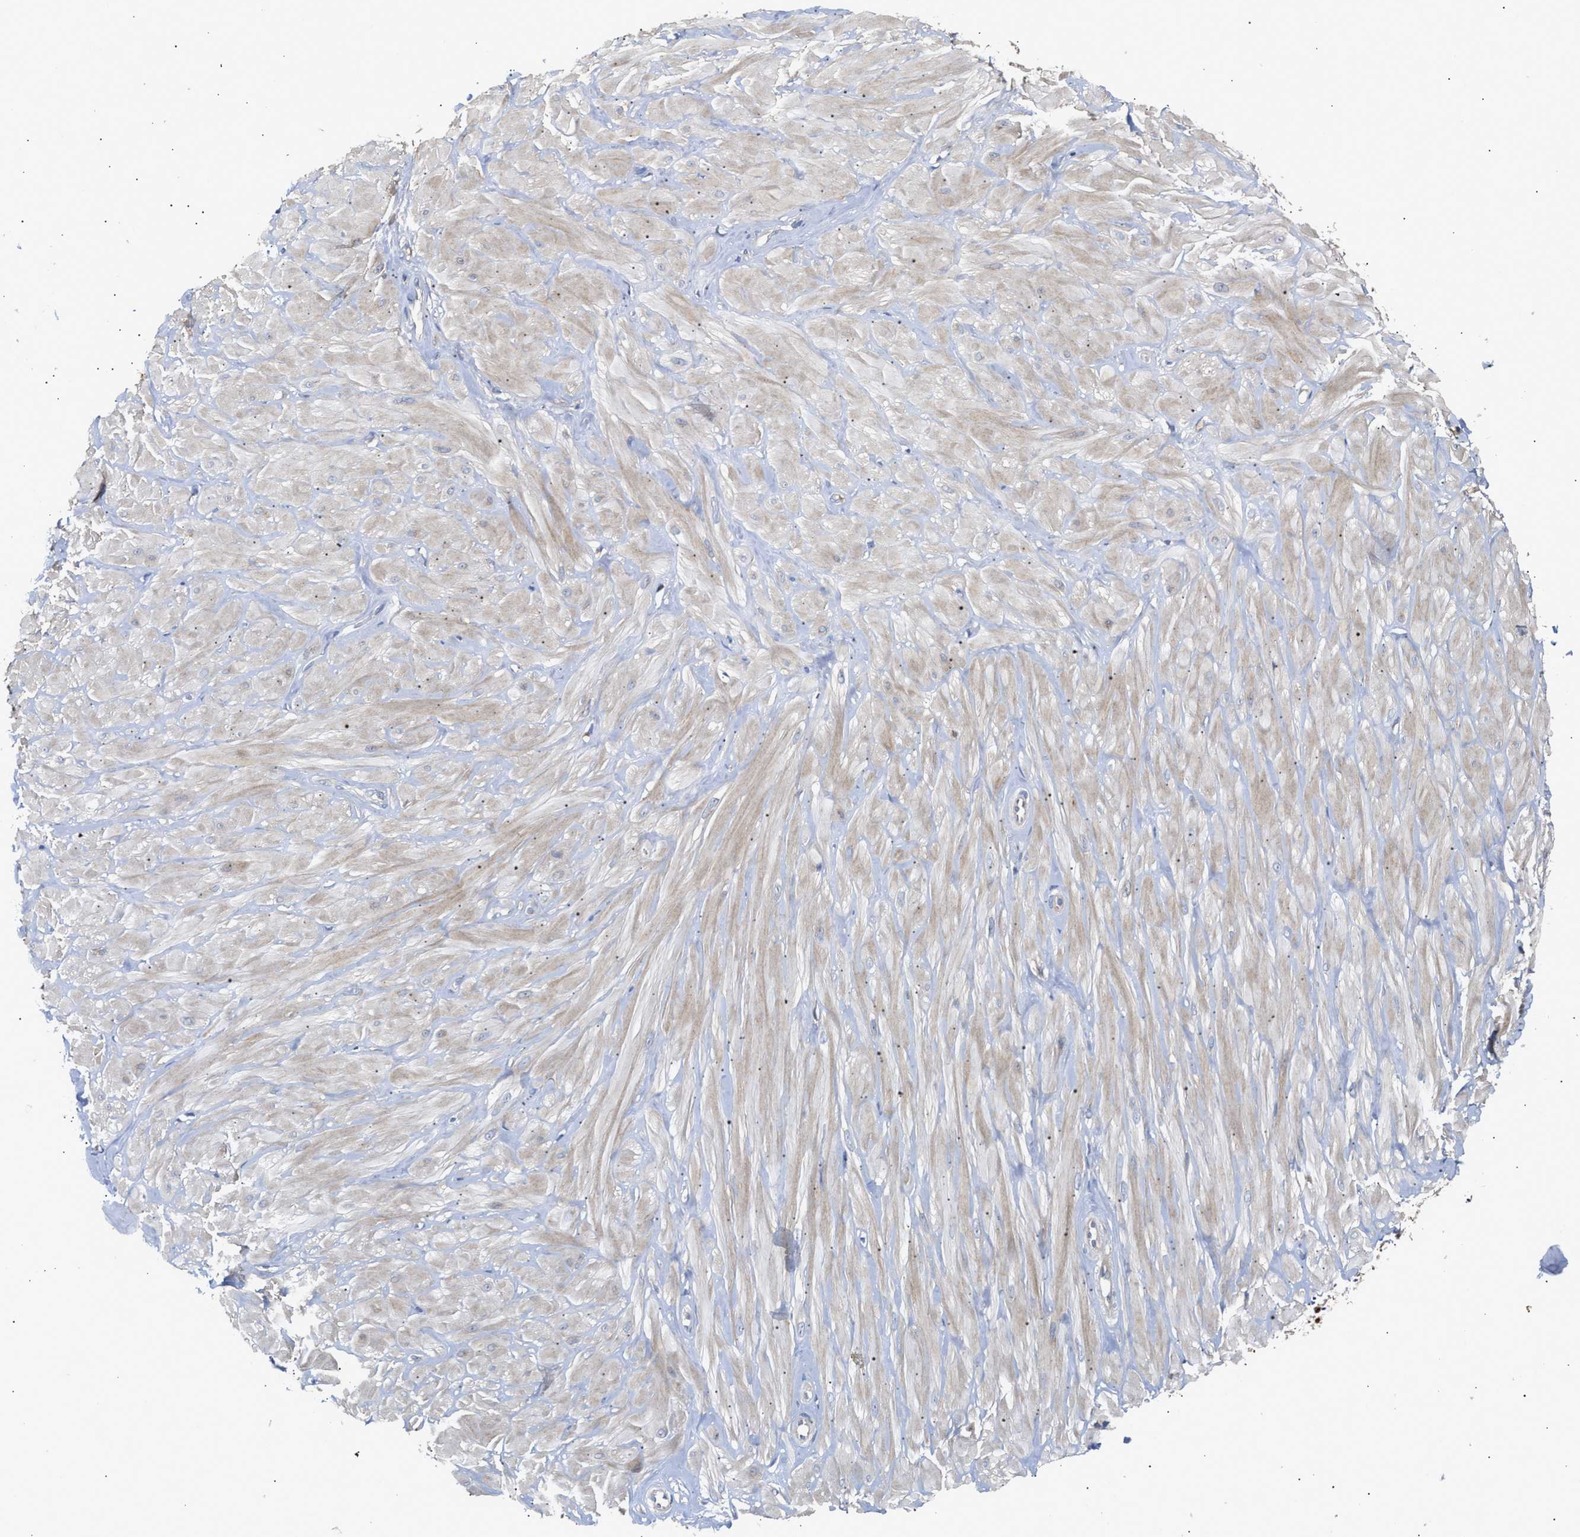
{"staining": {"intensity": "negative", "quantity": "none", "location": "none"}, "tissue": "adipose tissue", "cell_type": "Adipocytes", "image_type": "normal", "snomed": [{"axis": "morphology", "description": "Normal tissue, NOS"}, {"axis": "topography", "description": "Adipose tissue"}, {"axis": "topography", "description": "Vascular tissue"}, {"axis": "topography", "description": "Peripheral nerve tissue"}], "caption": "IHC histopathology image of unremarkable adipose tissue: human adipose tissue stained with DAB (3,3'-diaminobenzidine) shows no significant protein staining in adipocytes. Nuclei are stained in blue.", "gene": "CCDC146", "patient": {"sex": "male", "age": 25}}